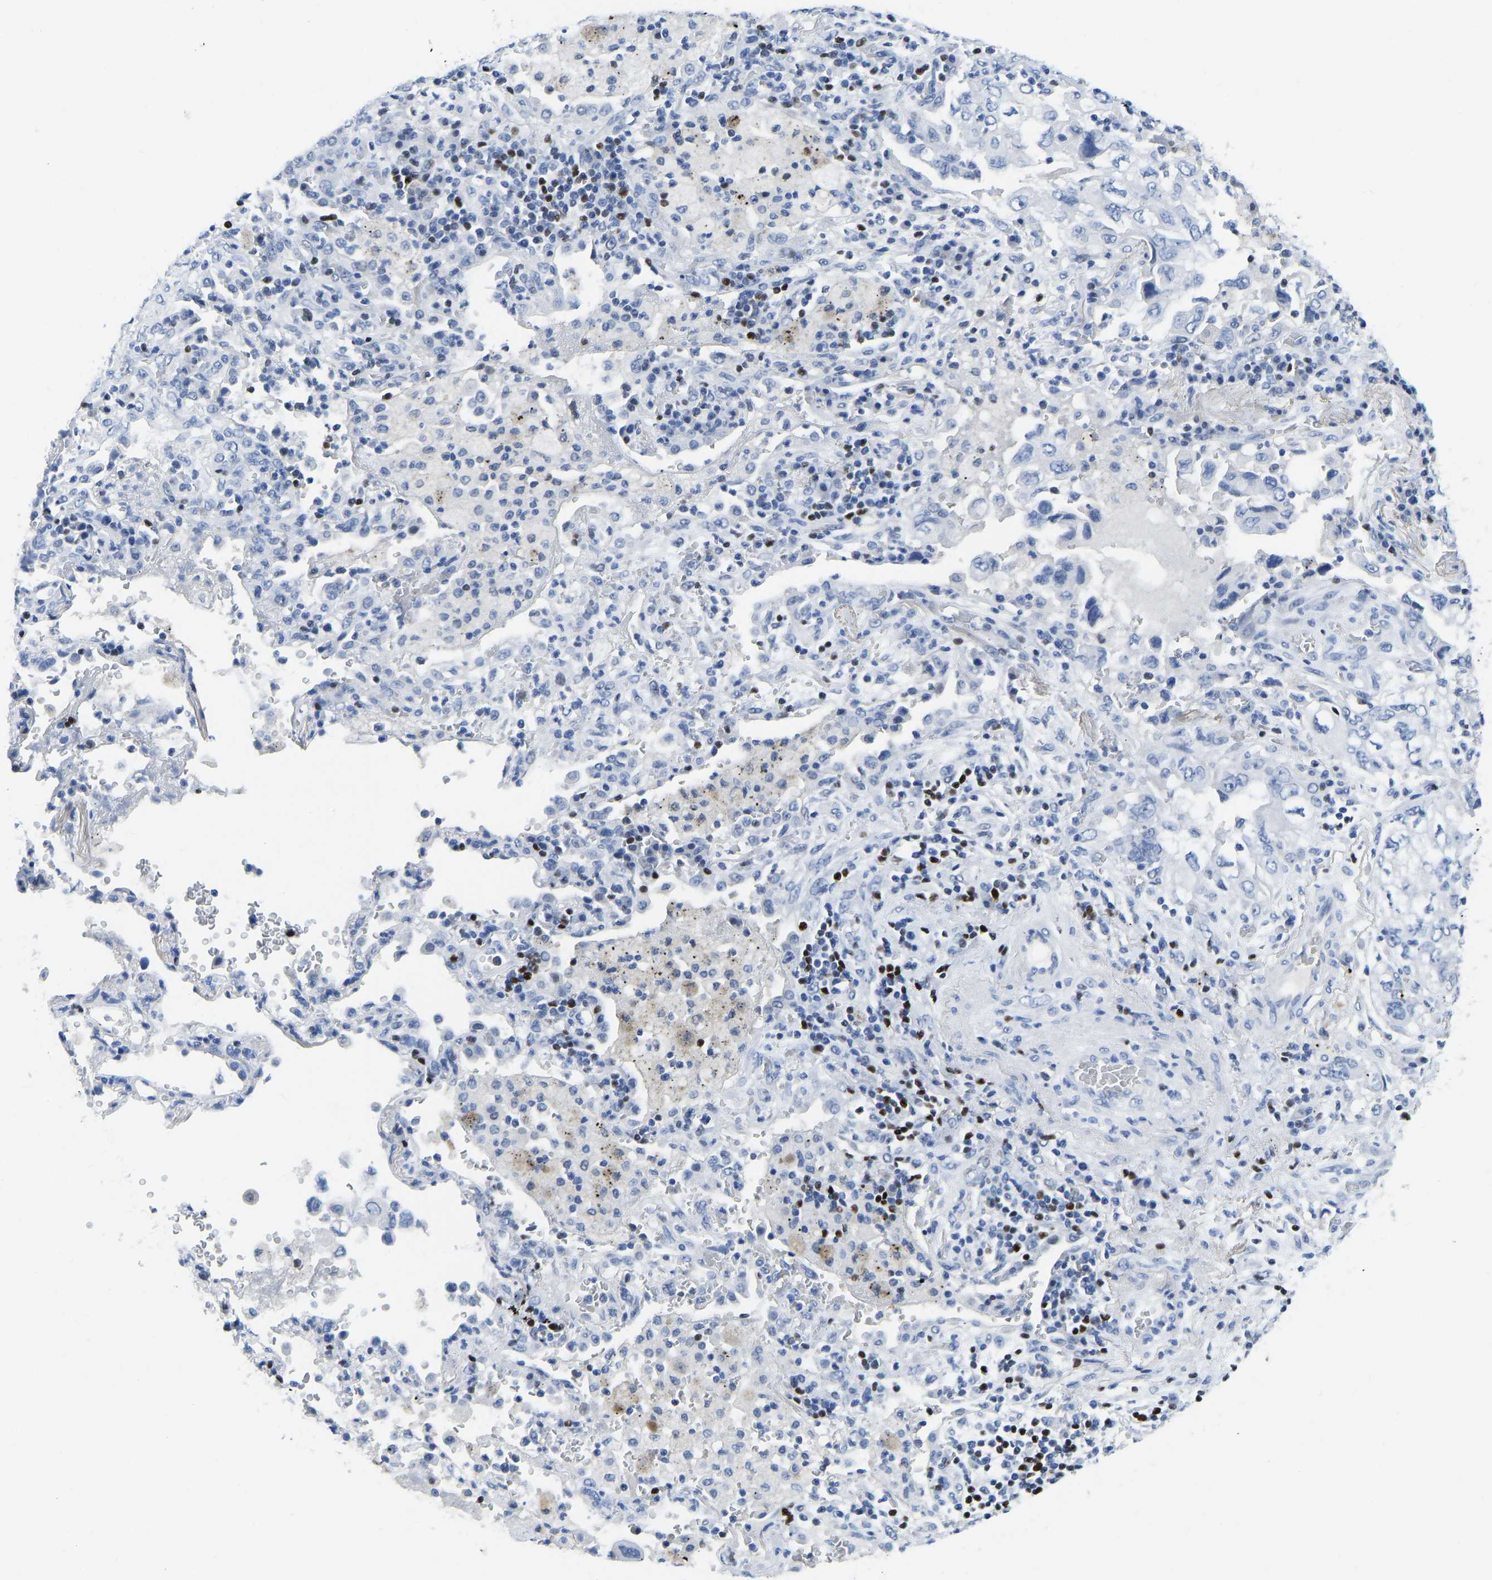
{"staining": {"intensity": "negative", "quantity": "none", "location": "none"}, "tissue": "lung cancer", "cell_type": "Tumor cells", "image_type": "cancer", "snomed": [{"axis": "morphology", "description": "Adenocarcinoma, NOS"}, {"axis": "topography", "description": "Lung"}], "caption": "Micrograph shows no protein staining in tumor cells of adenocarcinoma (lung) tissue.", "gene": "TCF7", "patient": {"sex": "male", "age": 64}}